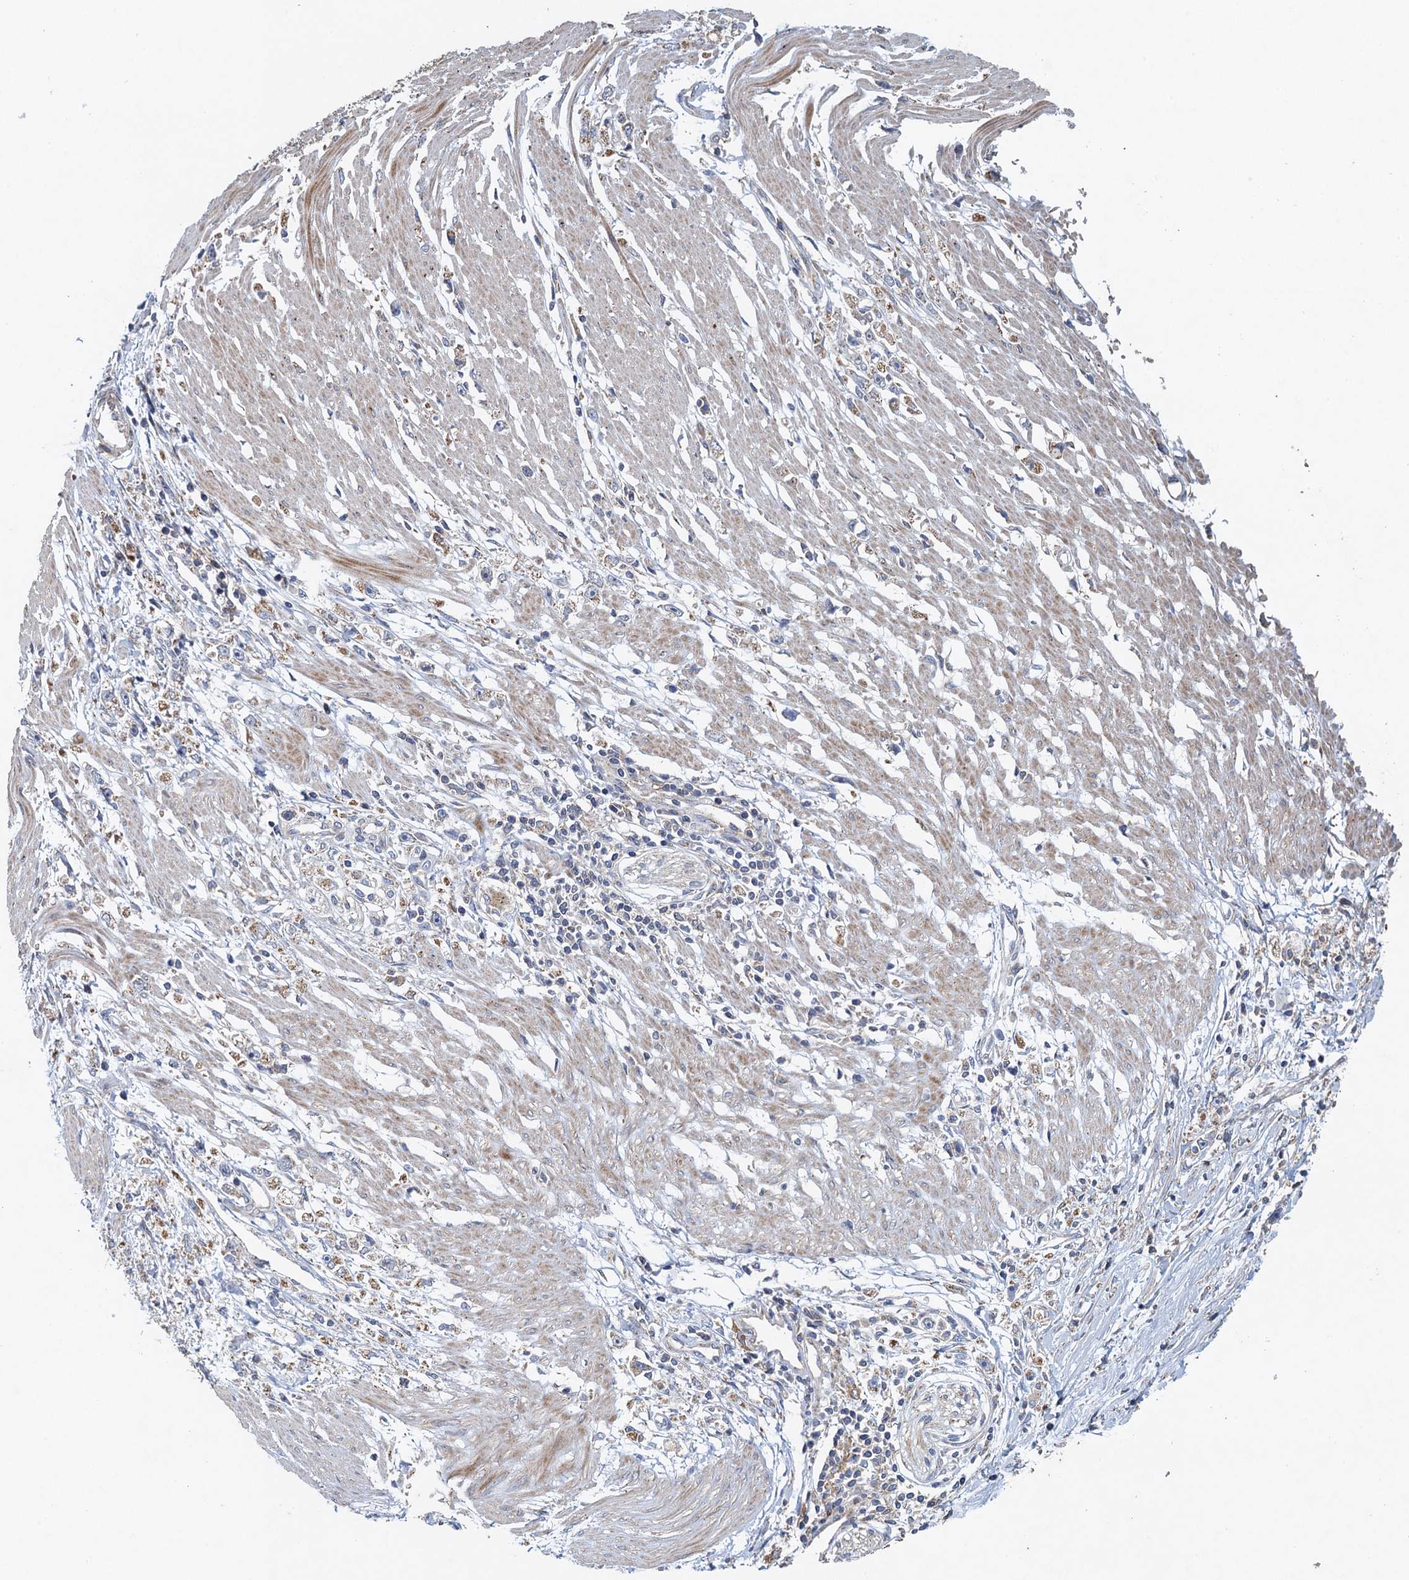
{"staining": {"intensity": "weak", "quantity": "25%-75%", "location": "cytoplasmic/membranous"}, "tissue": "stomach cancer", "cell_type": "Tumor cells", "image_type": "cancer", "snomed": [{"axis": "morphology", "description": "Adenocarcinoma, NOS"}, {"axis": "topography", "description": "Stomach"}], "caption": "This micrograph reveals IHC staining of human adenocarcinoma (stomach), with low weak cytoplasmic/membranous positivity in about 25%-75% of tumor cells.", "gene": "BCS1L", "patient": {"sex": "female", "age": 59}}